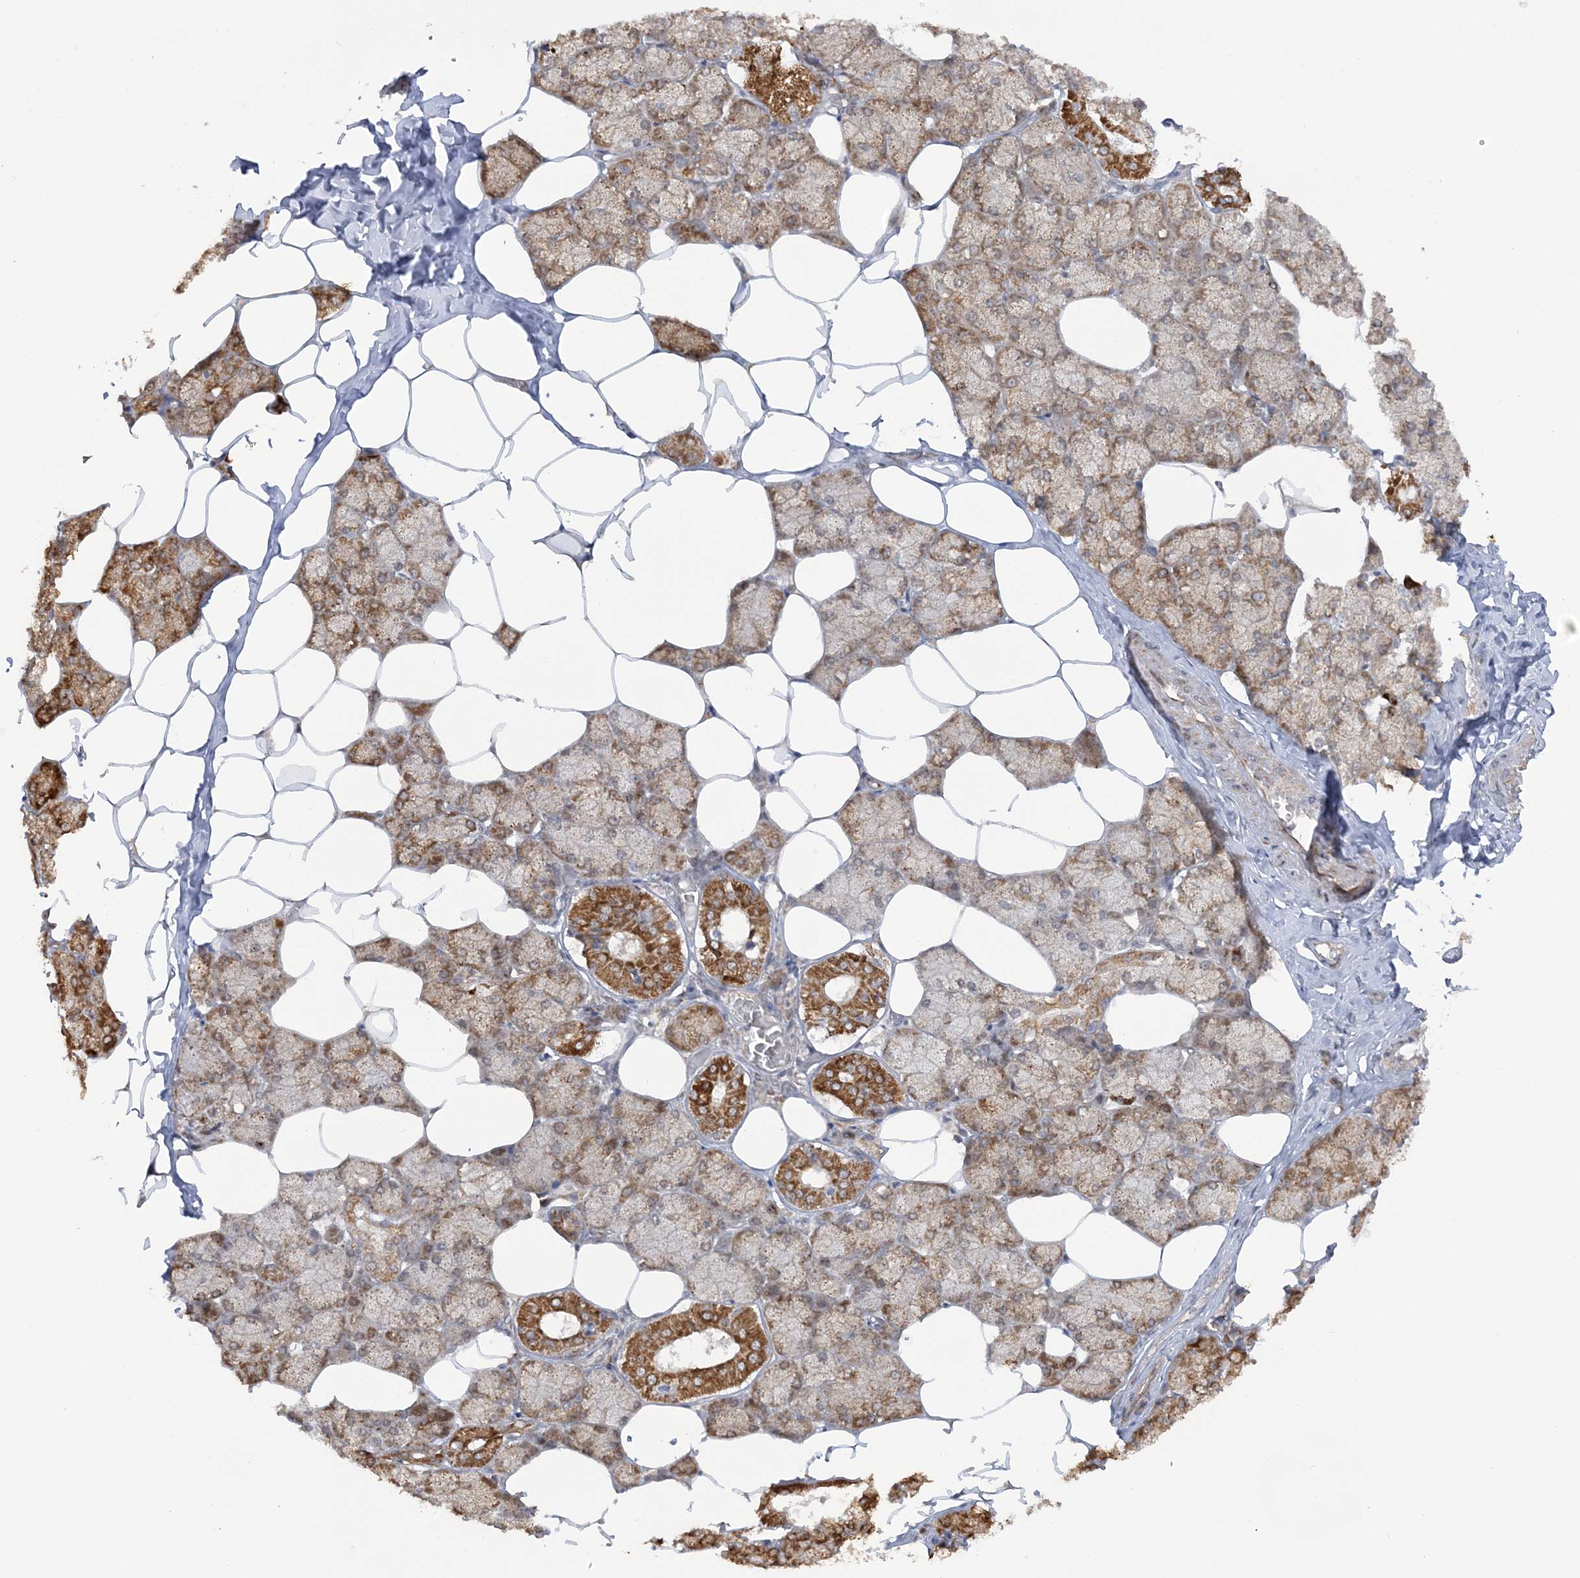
{"staining": {"intensity": "strong", "quantity": ">75%", "location": "cytoplasmic/membranous"}, "tissue": "salivary gland", "cell_type": "Glandular cells", "image_type": "normal", "snomed": [{"axis": "morphology", "description": "Normal tissue, NOS"}, {"axis": "topography", "description": "Salivary gland"}], "caption": "IHC (DAB (3,3'-diaminobenzidine)) staining of normal salivary gland exhibits strong cytoplasmic/membranous protein expression in approximately >75% of glandular cells. (DAB (3,3'-diaminobenzidine) IHC with brightfield microscopy, high magnification).", "gene": "MRPL47", "patient": {"sex": "male", "age": 62}}